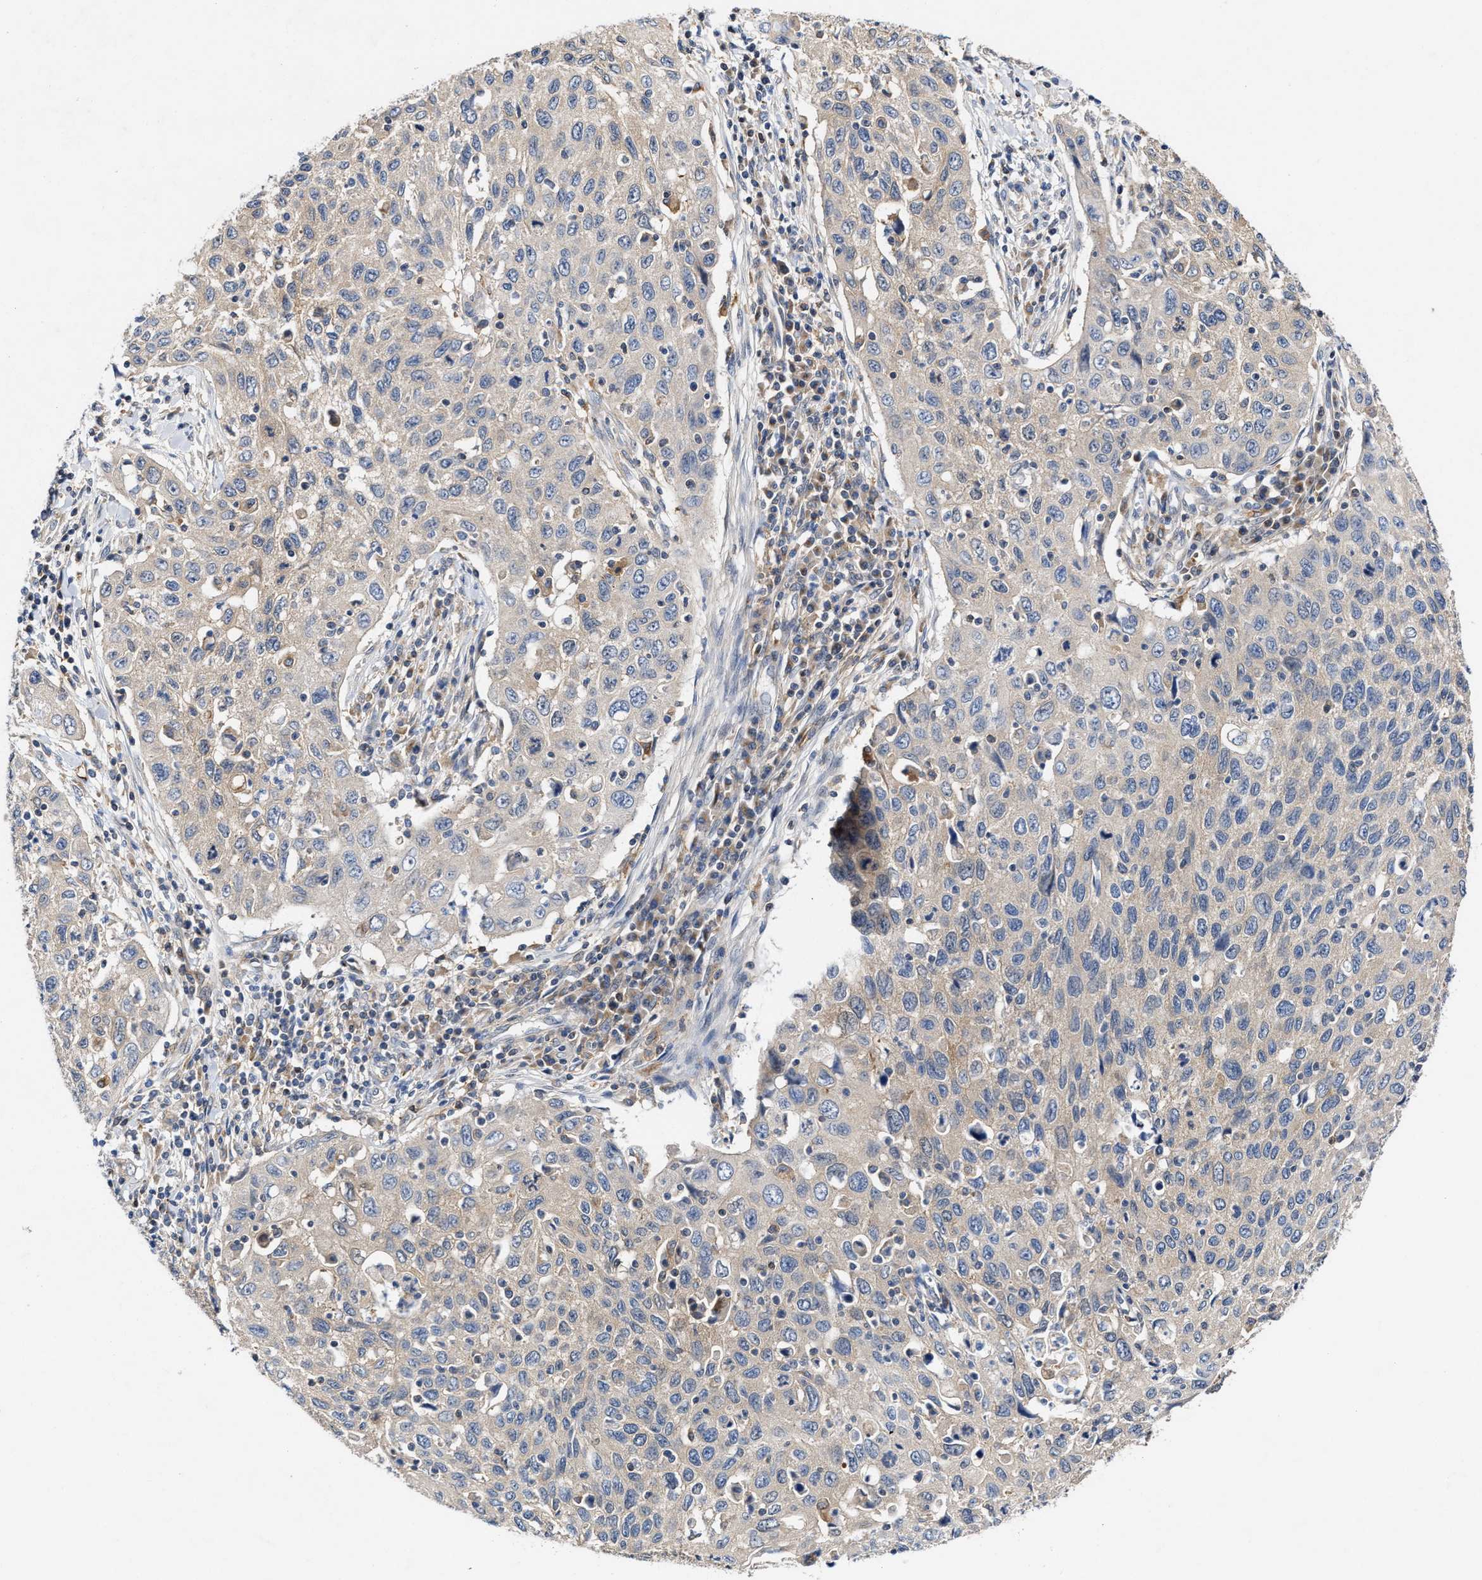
{"staining": {"intensity": "weak", "quantity": "<25%", "location": "cytoplasmic/membranous"}, "tissue": "cervical cancer", "cell_type": "Tumor cells", "image_type": "cancer", "snomed": [{"axis": "morphology", "description": "Squamous cell carcinoma, NOS"}, {"axis": "topography", "description": "Cervix"}], "caption": "Immunohistochemistry (IHC) of cervical squamous cell carcinoma displays no positivity in tumor cells. The staining is performed using DAB (3,3'-diaminobenzidine) brown chromogen with nuclei counter-stained in using hematoxylin.", "gene": "BBLN", "patient": {"sex": "female", "age": 53}}